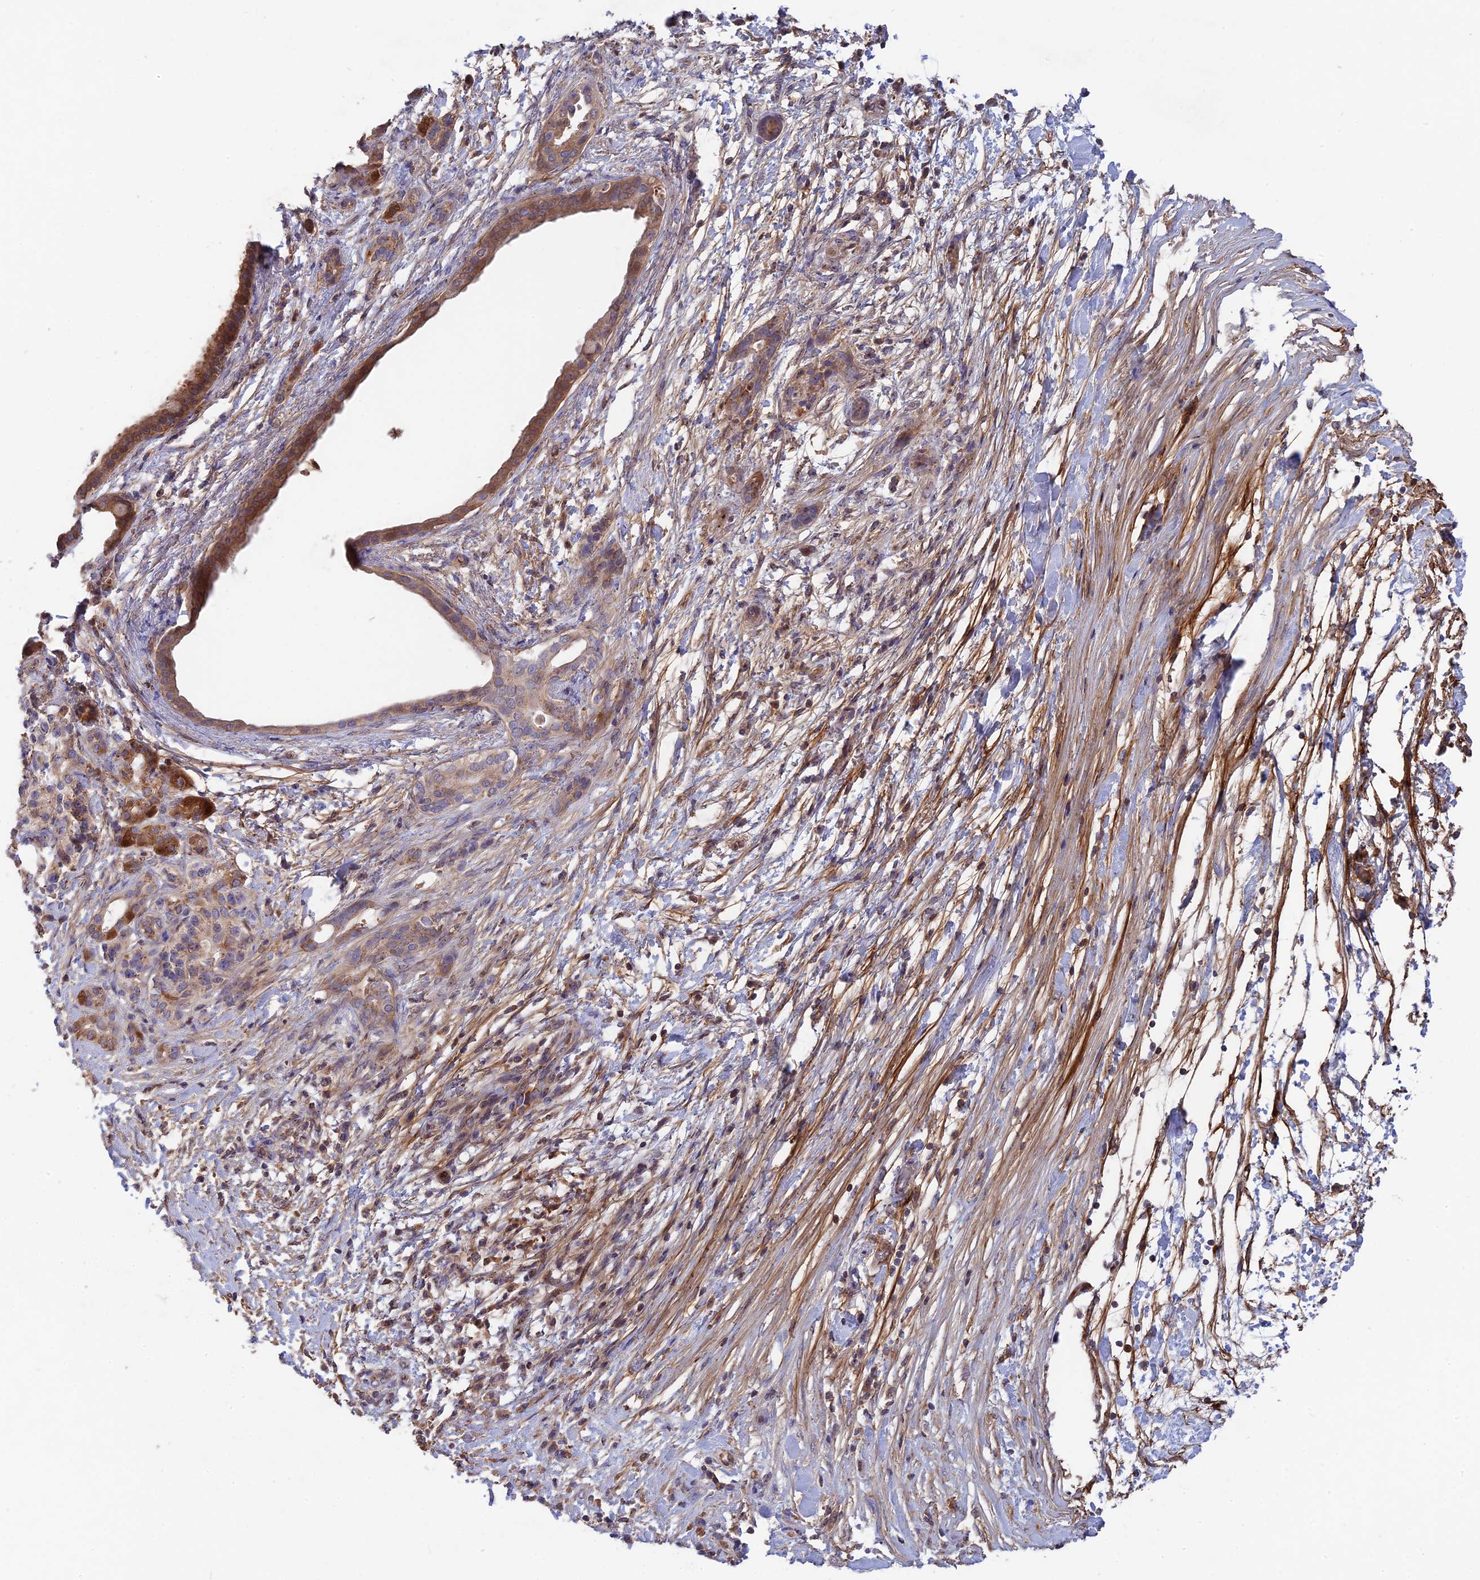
{"staining": {"intensity": "moderate", "quantity": "25%-75%", "location": "cytoplasmic/membranous"}, "tissue": "pancreatic cancer", "cell_type": "Tumor cells", "image_type": "cancer", "snomed": [{"axis": "morphology", "description": "Adenocarcinoma, NOS"}, {"axis": "topography", "description": "Pancreas"}], "caption": "Immunohistochemical staining of pancreatic cancer (adenocarcinoma) displays moderate cytoplasmic/membranous protein expression in approximately 25%-75% of tumor cells. Immunohistochemistry (ihc) stains the protein of interest in brown and the nuclei are stained blue.", "gene": "RPIA", "patient": {"sex": "female", "age": 55}}